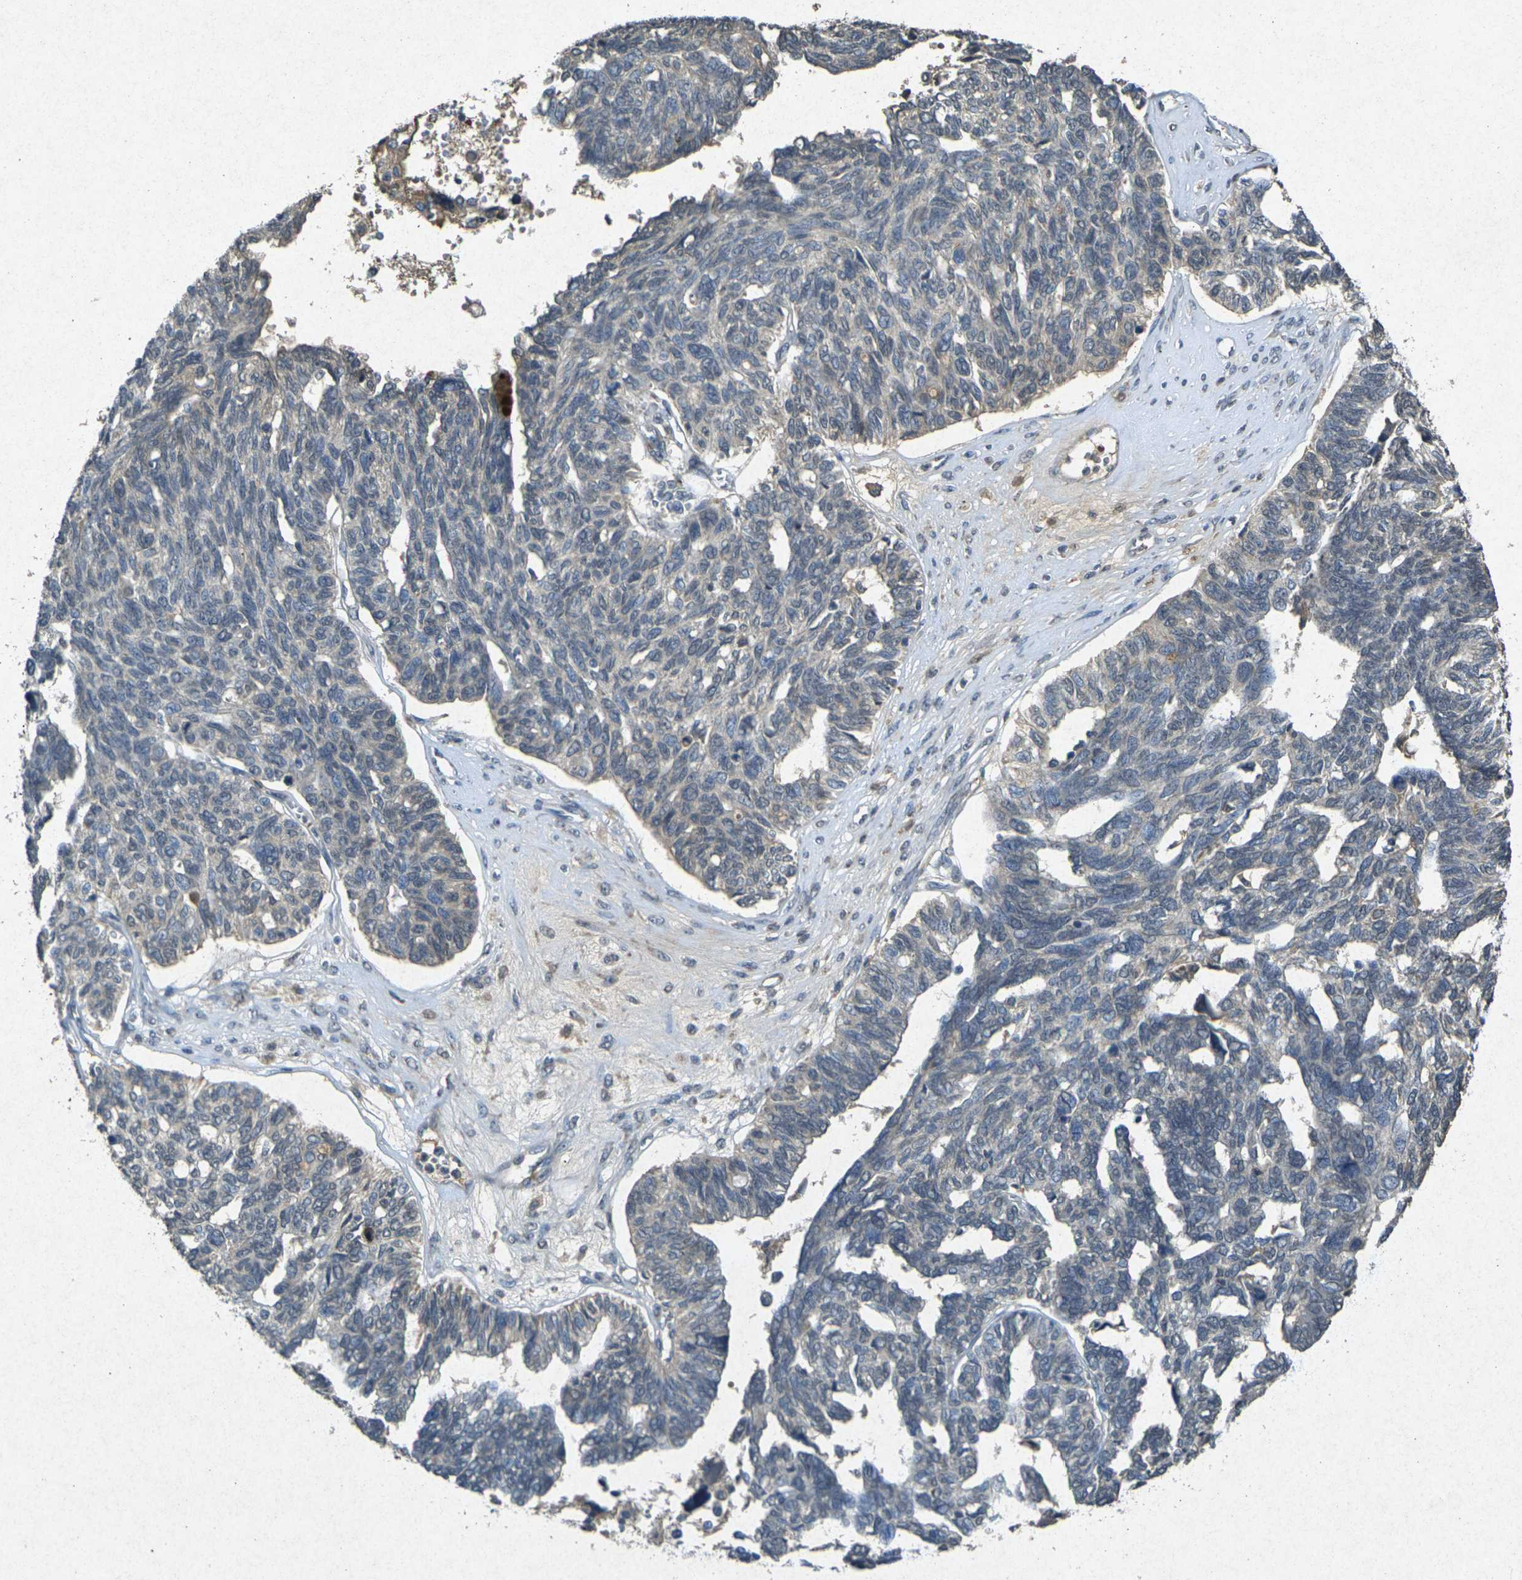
{"staining": {"intensity": "weak", "quantity": "<25%", "location": "cytoplasmic/membranous"}, "tissue": "ovarian cancer", "cell_type": "Tumor cells", "image_type": "cancer", "snomed": [{"axis": "morphology", "description": "Cystadenocarcinoma, serous, NOS"}, {"axis": "topography", "description": "Ovary"}], "caption": "IHC of ovarian serous cystadenocarcinoma reveals no staining in tumor cells.", "gene": "RGMA", "patient": {"sex": "female", "age": 79}}